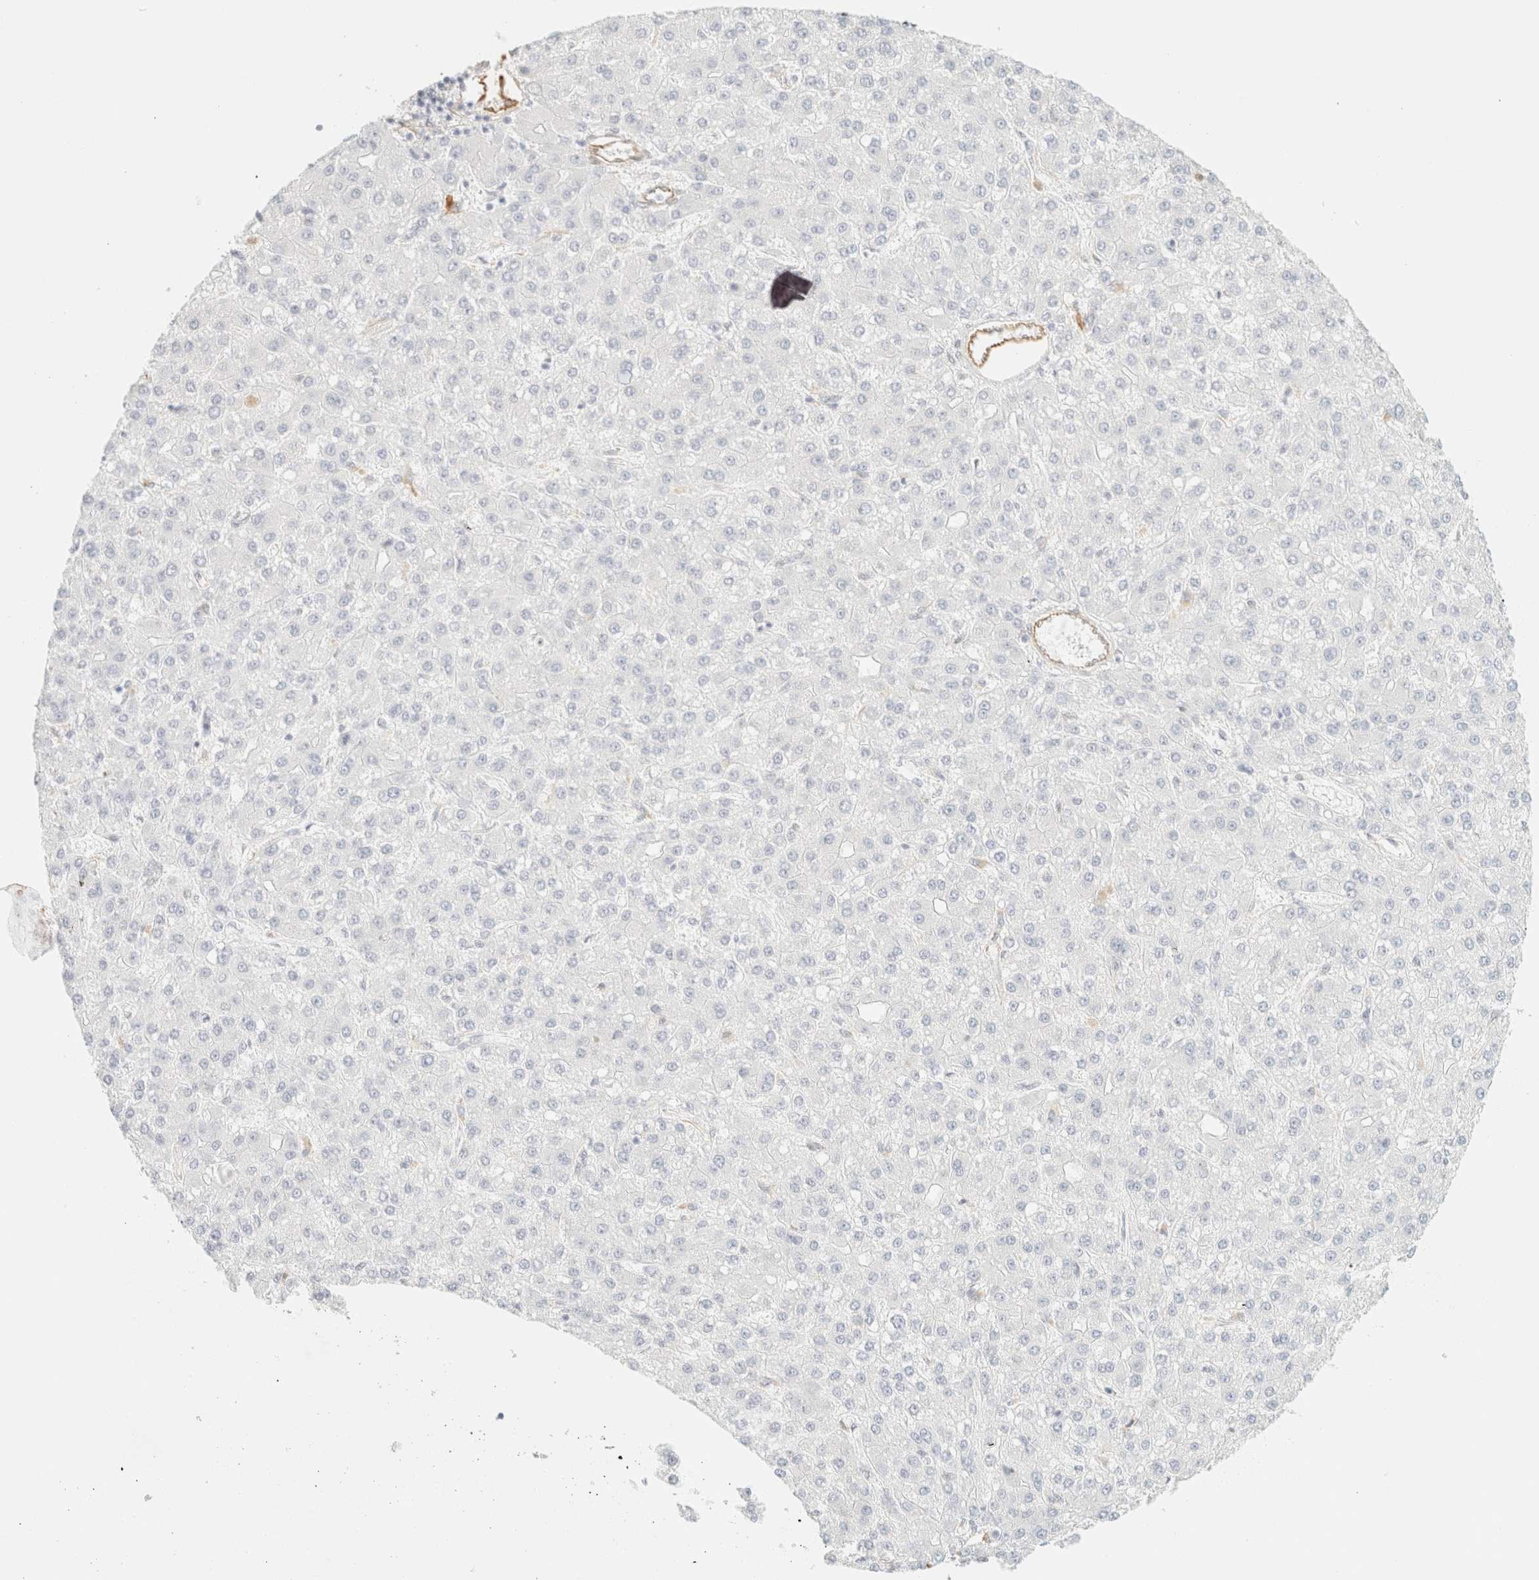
{"staining": {"intensity": "negative", "quantity": "none", "location": "none"}, "tissue": "liver cancer", "cell_type": "Tumor cells", "image_type": "cancer", "snomed": [{"axis": "morphology", "description": "Carcinoma, Hepatocellular, NOS"}, {"axis": "topography", "description": "Liver"}], "caption": "Immunohistochemistry of liver cancer (hepatocellular carcinoma) reveals no expression in tumor cells. (Stains: DAB (3,3'-diaminobenzidine) immunohistochemistry (IHC) with hematoxylin counter stain, Microscopy: brightfield microscopy at high magnification).", "gene": "ZSCAN18", "patient": {"sex": "male", "age": 67}}